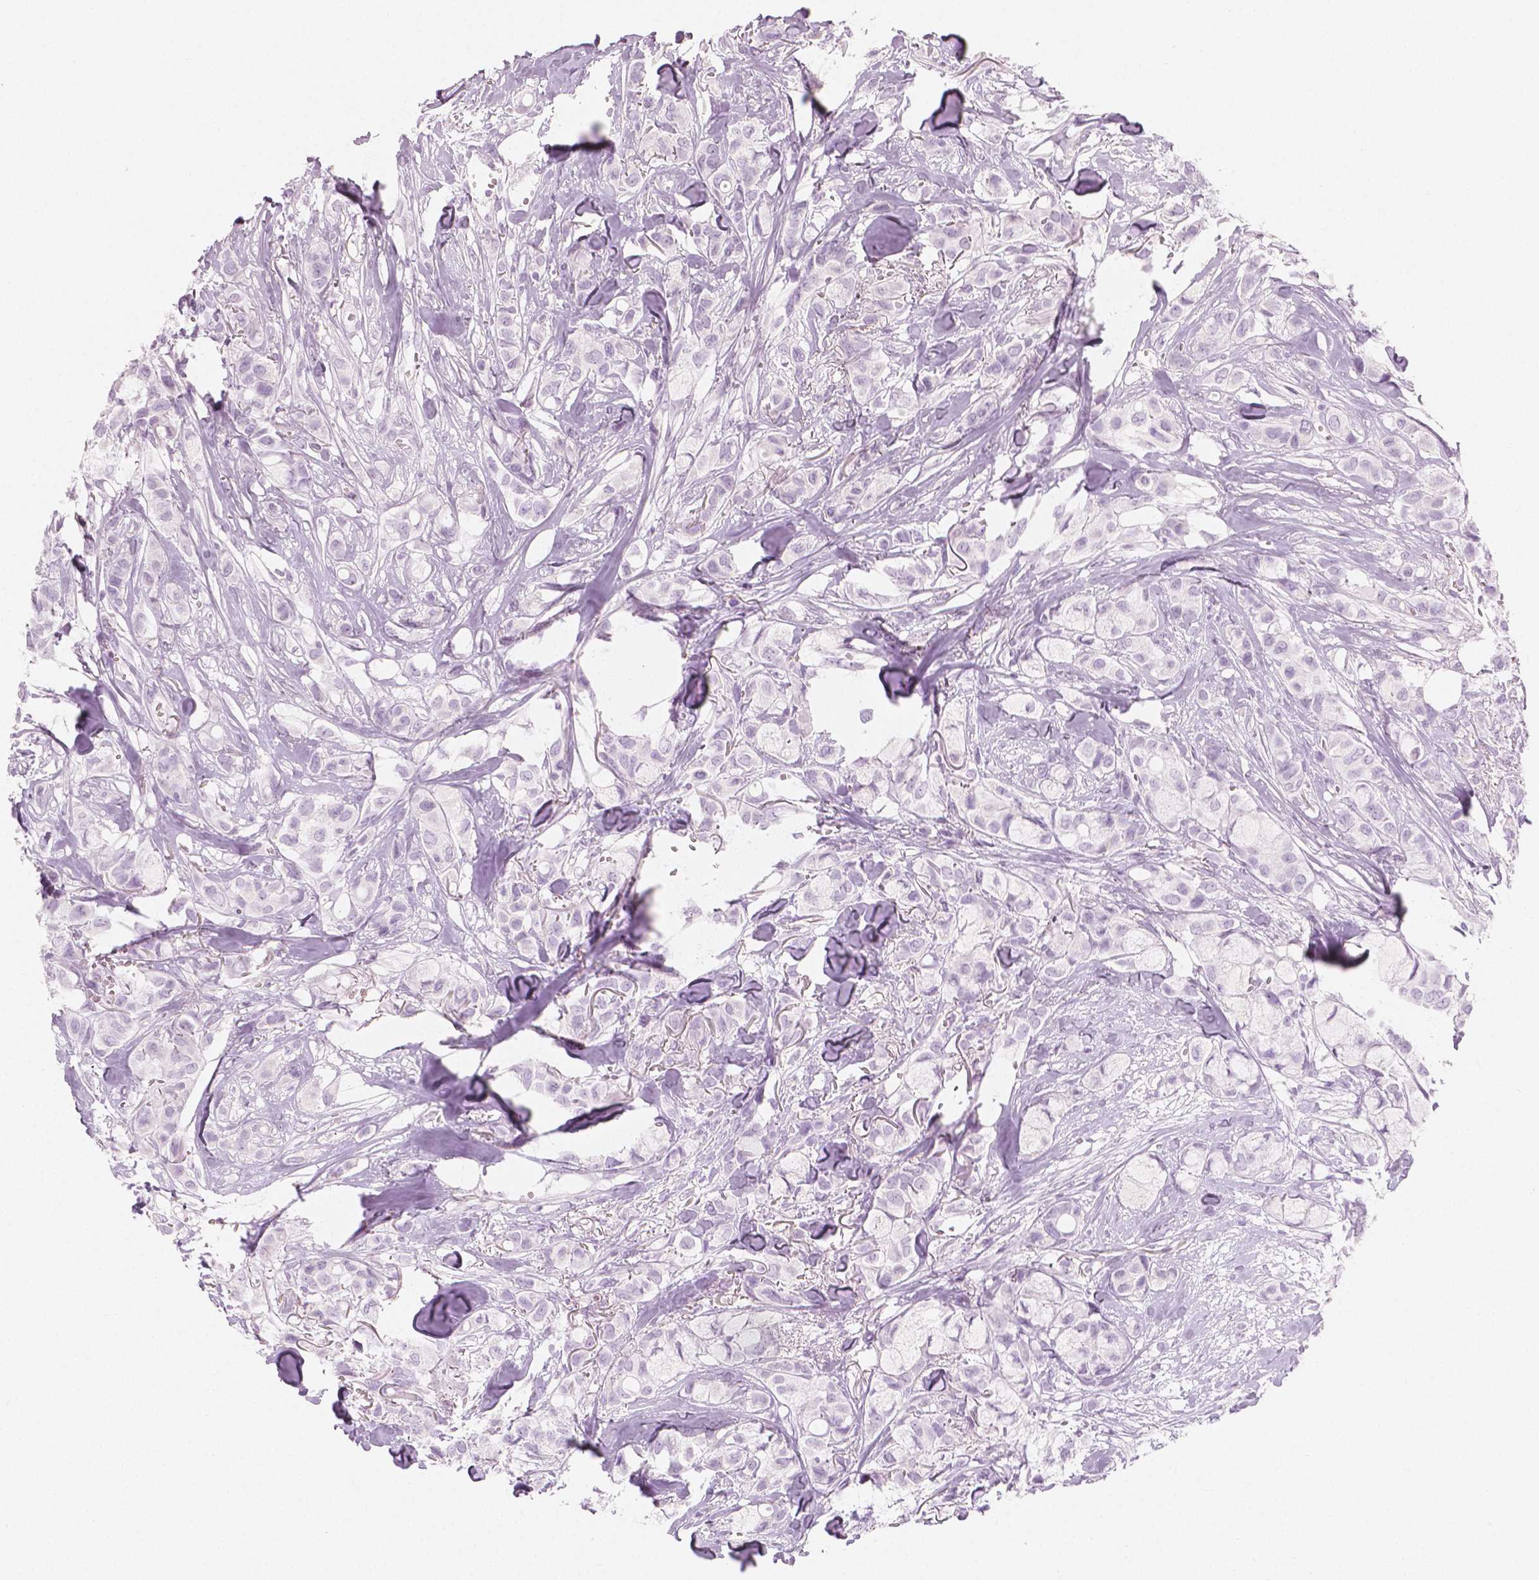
{"staining": {"intensity": "negative", "quantity": "none", "location": "none"}, "tissue": "breast cancer", "cell_type": "Tumor cells", "image_type": "cancer", "snomed": [{"axis": "morphology", "description": "Duct carcinoma"}, {"axis": "topography", "description": "Breast"}], "caption": "Breast cancer stained for a protein using IHC reveals no expression tumor cells.", "gene": "PLIN4", "patient": {"sex": "female", "age": 85}}